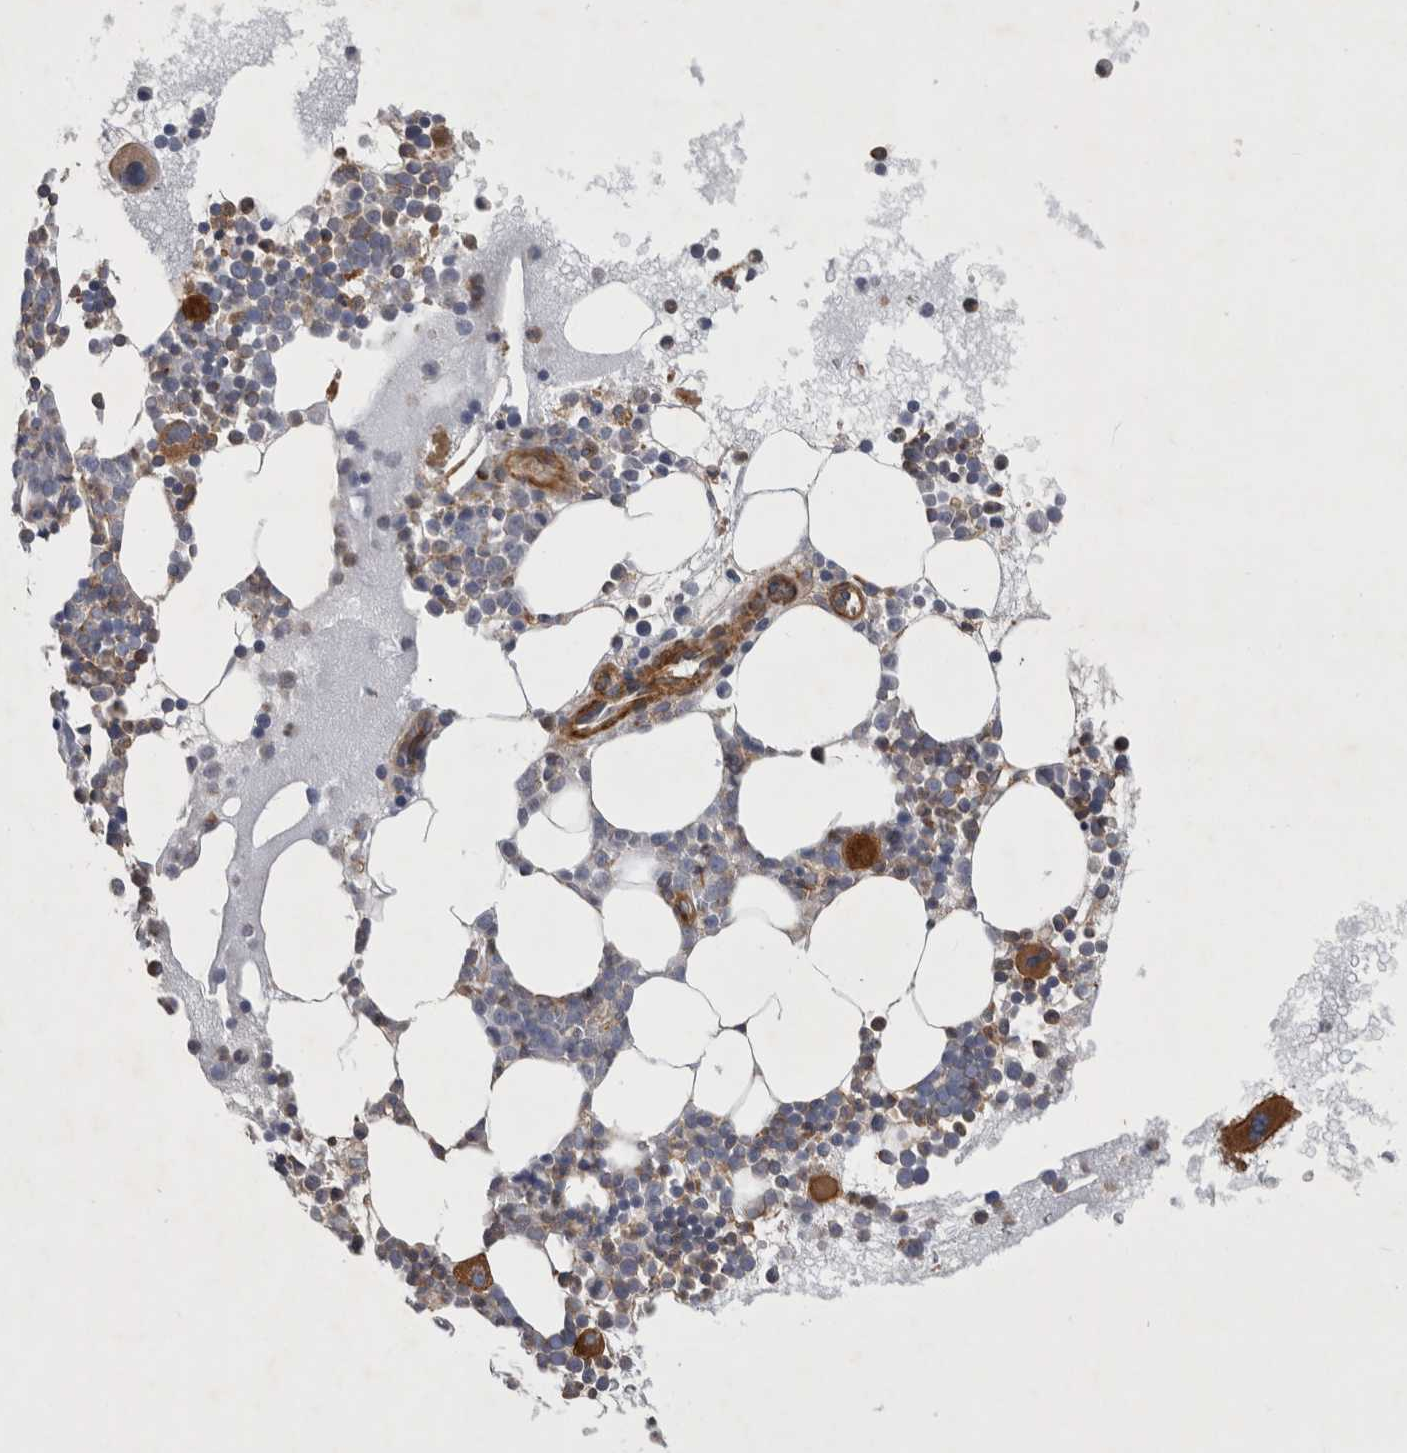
{"staining": {"intensity": "moderate", "quantity": "<25%", "location": "cytoplasmic/membranous"}, "tissue": "bone marrow", "cell_type": "Hematopoietic cells", "image_type": "normal", "snomed": [{"axis": "morphology", "description": "Normal tissue, NOS"}, {"axis": "morphology", "description": "Inflammation, NOS"}, {"axis": "topography", "description": "Bone marrow"}], "caption": "Immunohistochemistry (IHC) photomicrograph of benign bone marrow: human bone marrow stained using immunohistochemistry reveals low levels of moderate protein expression localized specifically in the cytoplasmic/membranous of hematopoietic cells, appearing as a cytoplasmic/membranous brown color.", "gene": "SFXN2", "patient": {"sex": "female", "age": 45}}